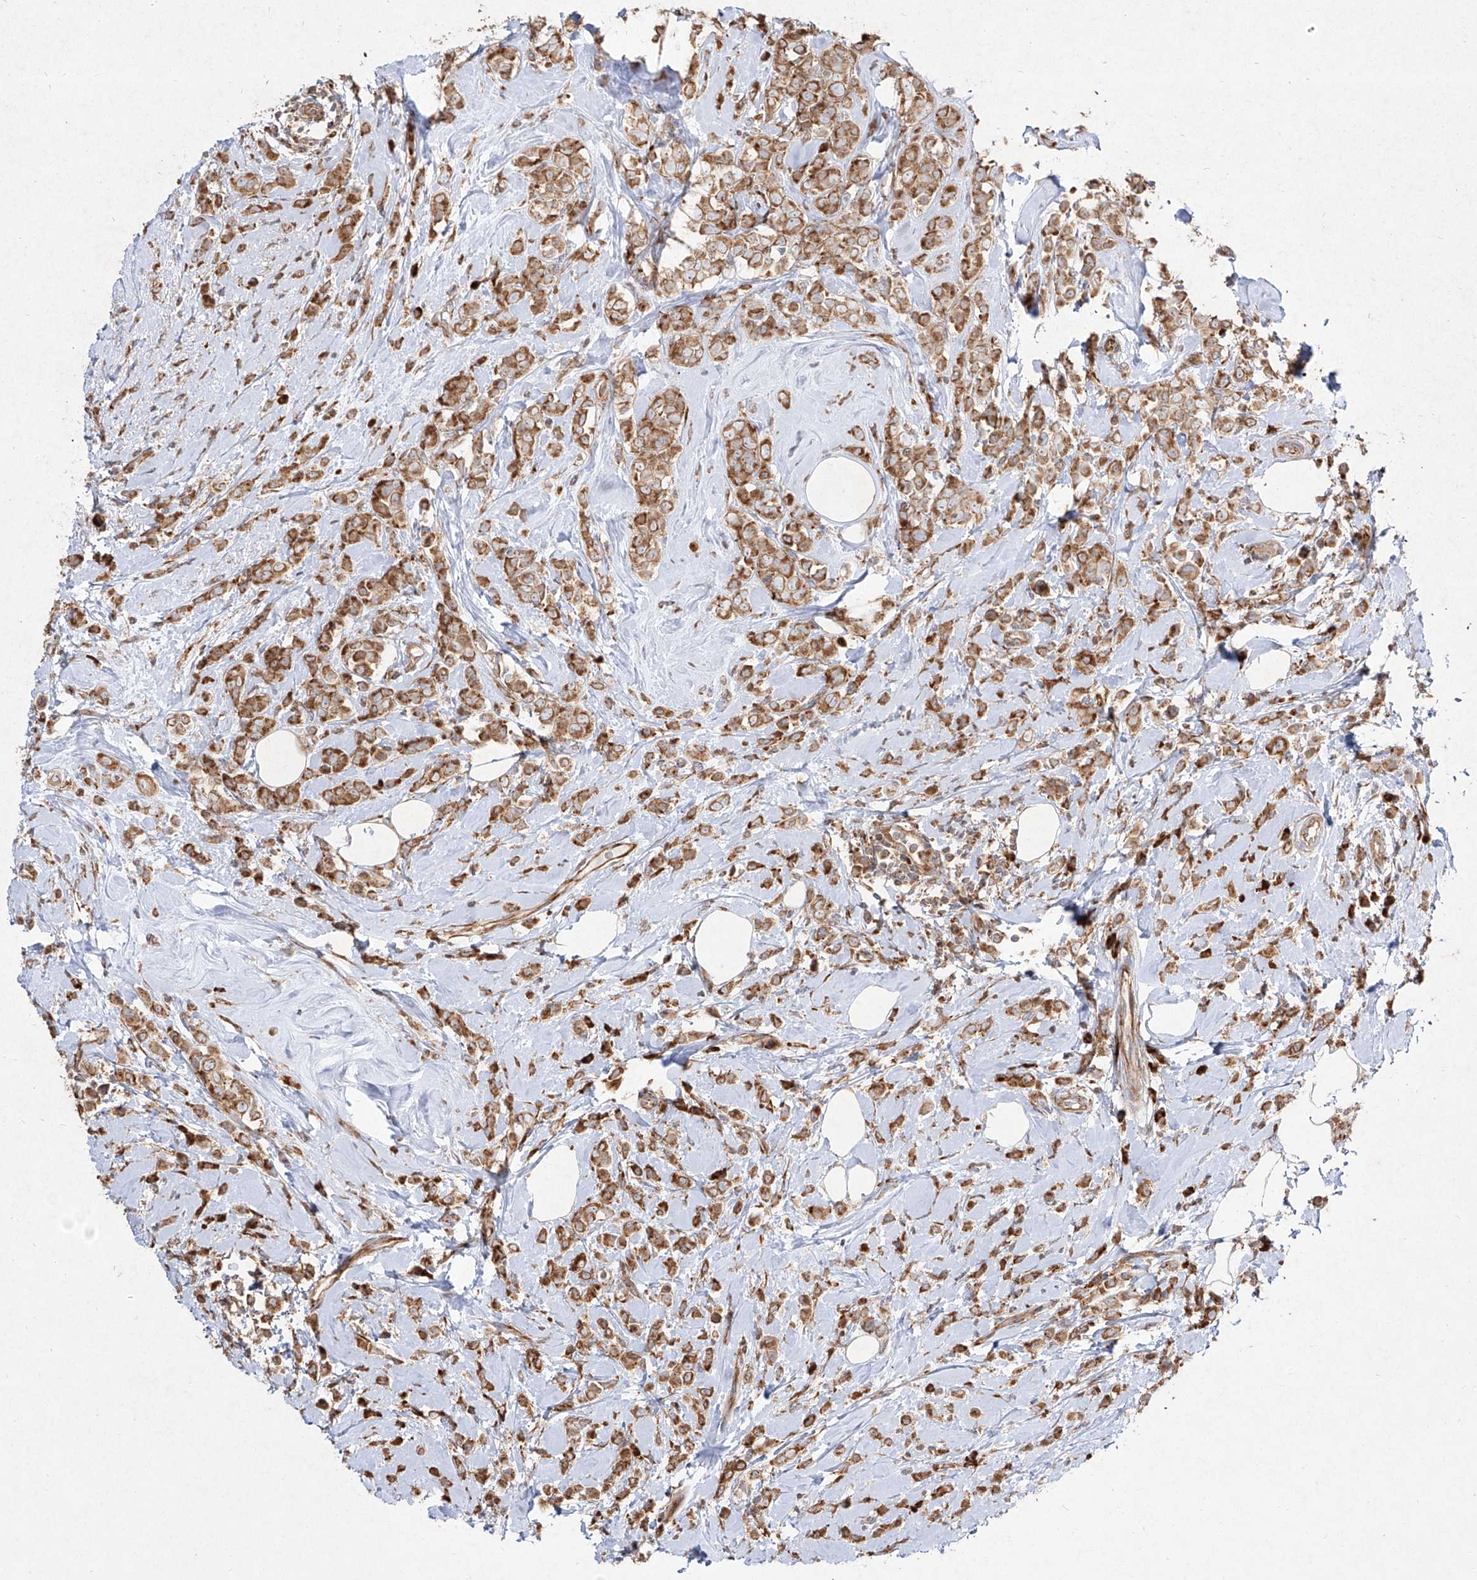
{"staining": {"intensity": "moderate", "quantity": ">75%", "location": "cytoplasmic/membranous"}, "tissue": "breast cancer", "cell_type": "Tumor cells", "image_type": "cancer", "snomed": [{"axis": "morphology", "description": "Lobular carcinoma"}, {"axis": "topography", "description": "Breast"}], "caption": "Moderate cytoplasmic/membranous staining is seen in approximately >75% of tumor cells in breast cancer (lobular carcinoma).", "gene": "RPS25", "patient": {"sex": "female", "age": 47}}